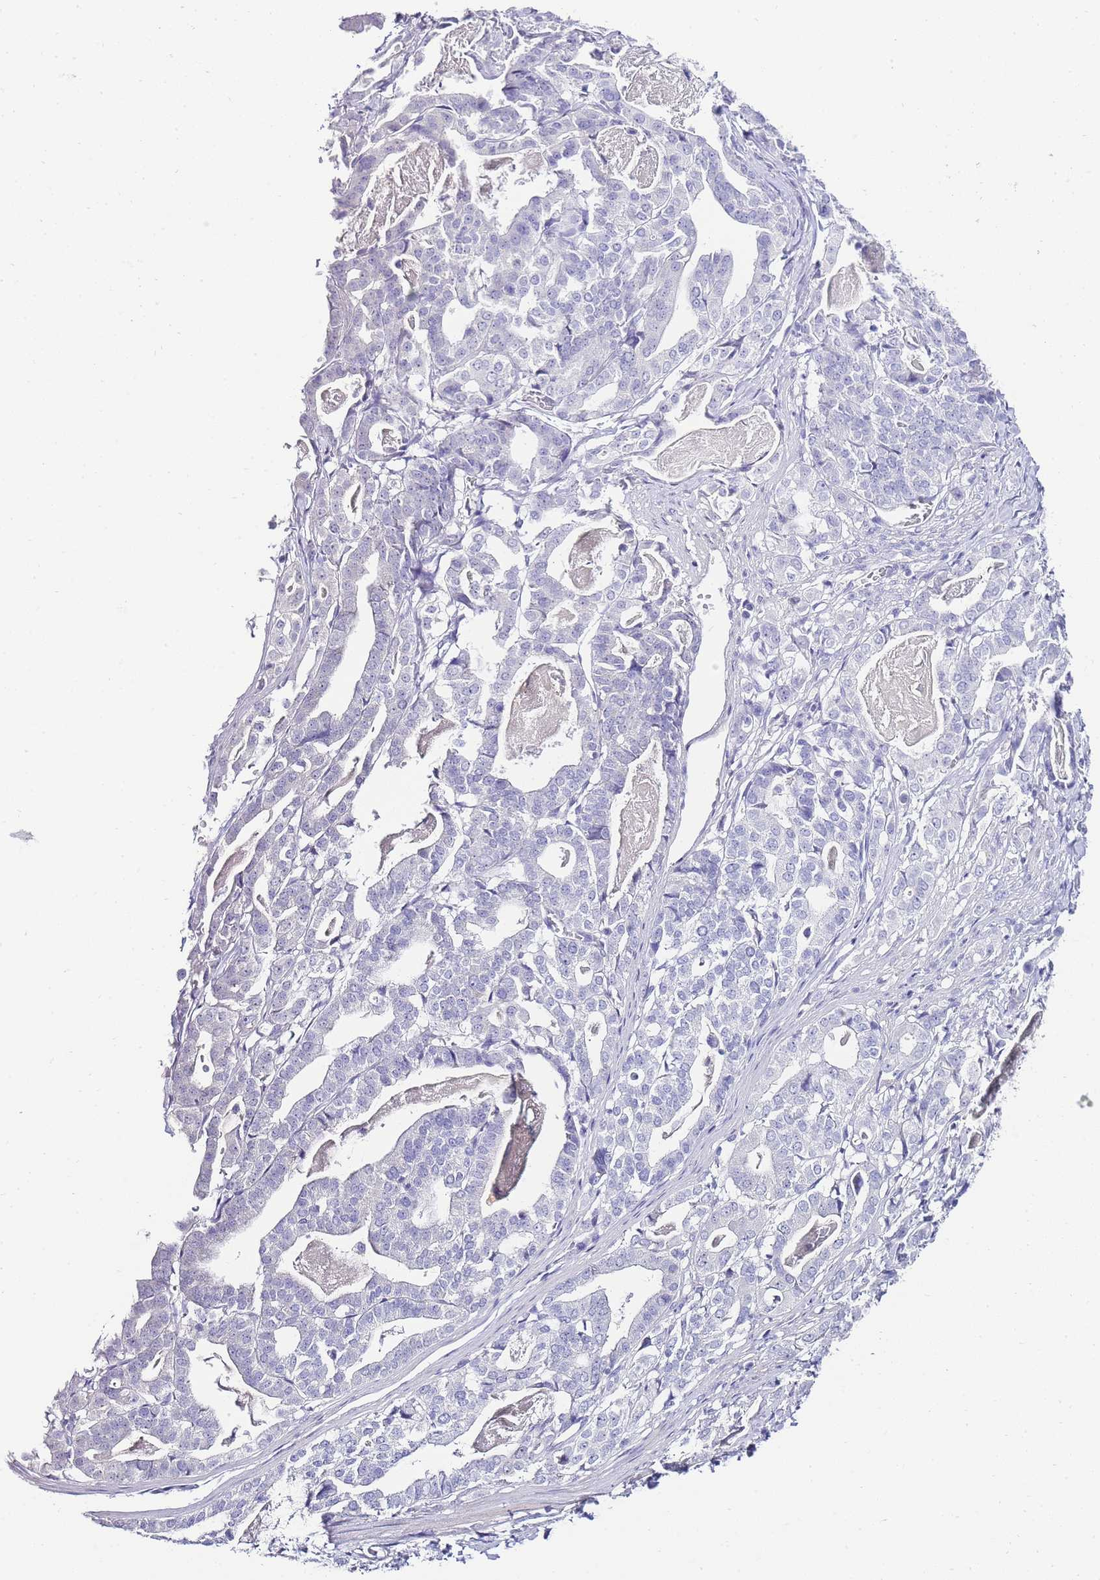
{"staining": {"intensity": "negative", "quantity": "none", "location": "none"}, "tissue": "stomach cancer", "cell_type": "Tumor cells", "image_type": "cancer", "snomed": [{"axis": "morphology", "description": "Adenocarcinoma, NOS"}, {"axis": "topography", "description": "Stomach"}], "caption": "Protein analysis of stomach cancer shows no significant positivity in tumor cells.", "gene": "DPP4", "patient": {"sex": "male", "age": 48}}